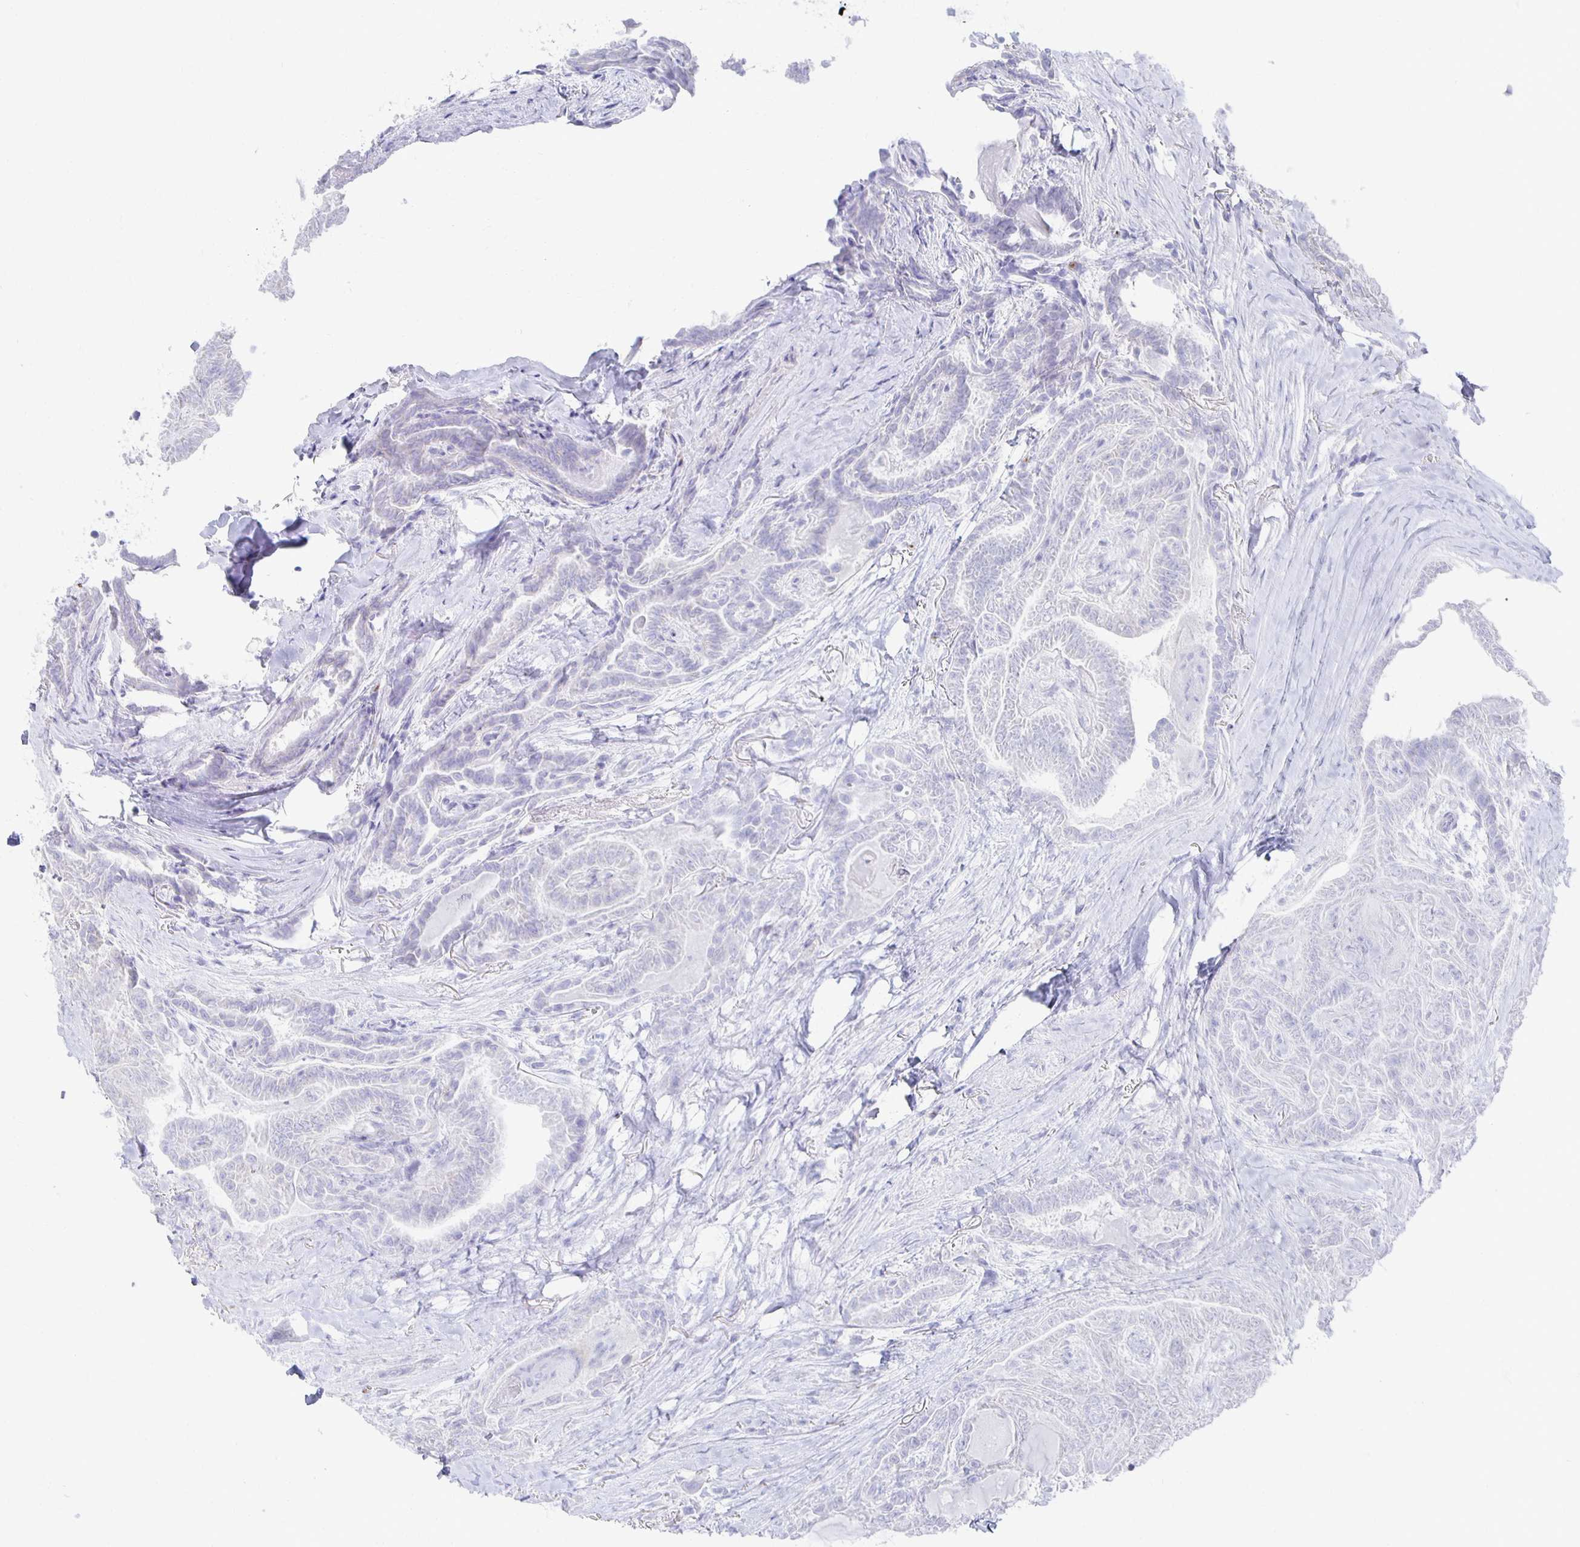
{"staining": {"intensity": "negative", "quantity": "none", "location": "none"}, "tissue": "thyroid cancer", "cell_type": "Tumor cells", "image_type": "cancer", "snomed": [{"axis": "morphology", "description": "Papillary adenocarcinoma, NOS"}, {"axis": "topography", "description": "Thyroid gland"}], "caption": "Protein analysis of thyroid papillary adenocarcinoma displays no significant staining in tumor cells.", "gene": "PRDM7", "patient": {"sex": "female", "age": 61}}